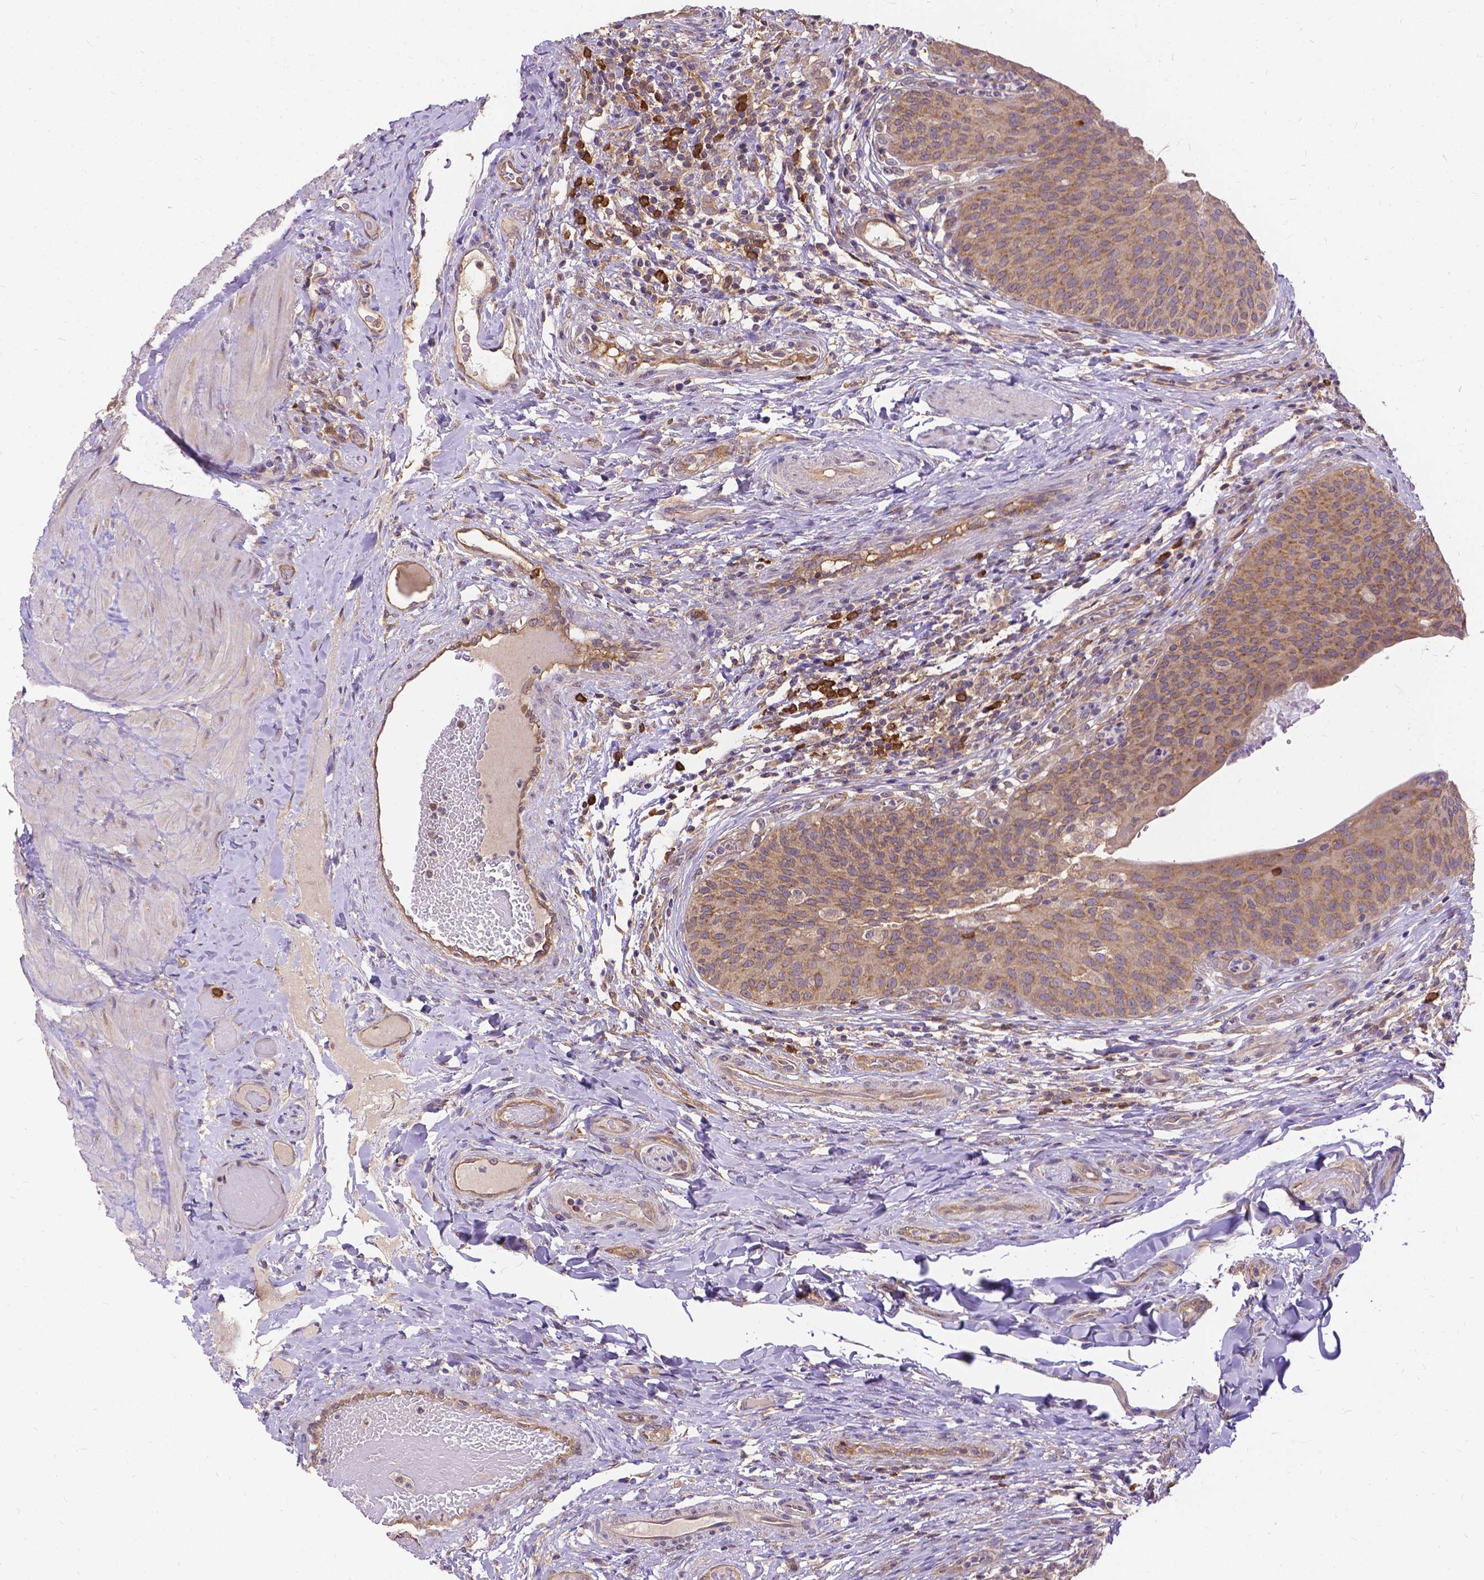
{"staining": {"intensity": "moderate", "quantity": ">75%", "location": "cytoplasmic/membranous"}, "tissue": "urinary bladder", "cell_type": "Urothelial cells", "image_type": "normal", "snomed": [{"axis": "morphology", "description": "Normal tissue, NOS"}, {"axis": "topography", "description": "Urinary bladder"}], "caption": "Urothelial cells demonstrate medium levels of moderate cytoplasmic/membranous positivity in about >75% of cells in benign urinary bladder. (brown staining indicates protein expression, while blue staining denotes nuclei).", "gene": "DENND6A", "patient": {"sex": "male", "age": 66}}